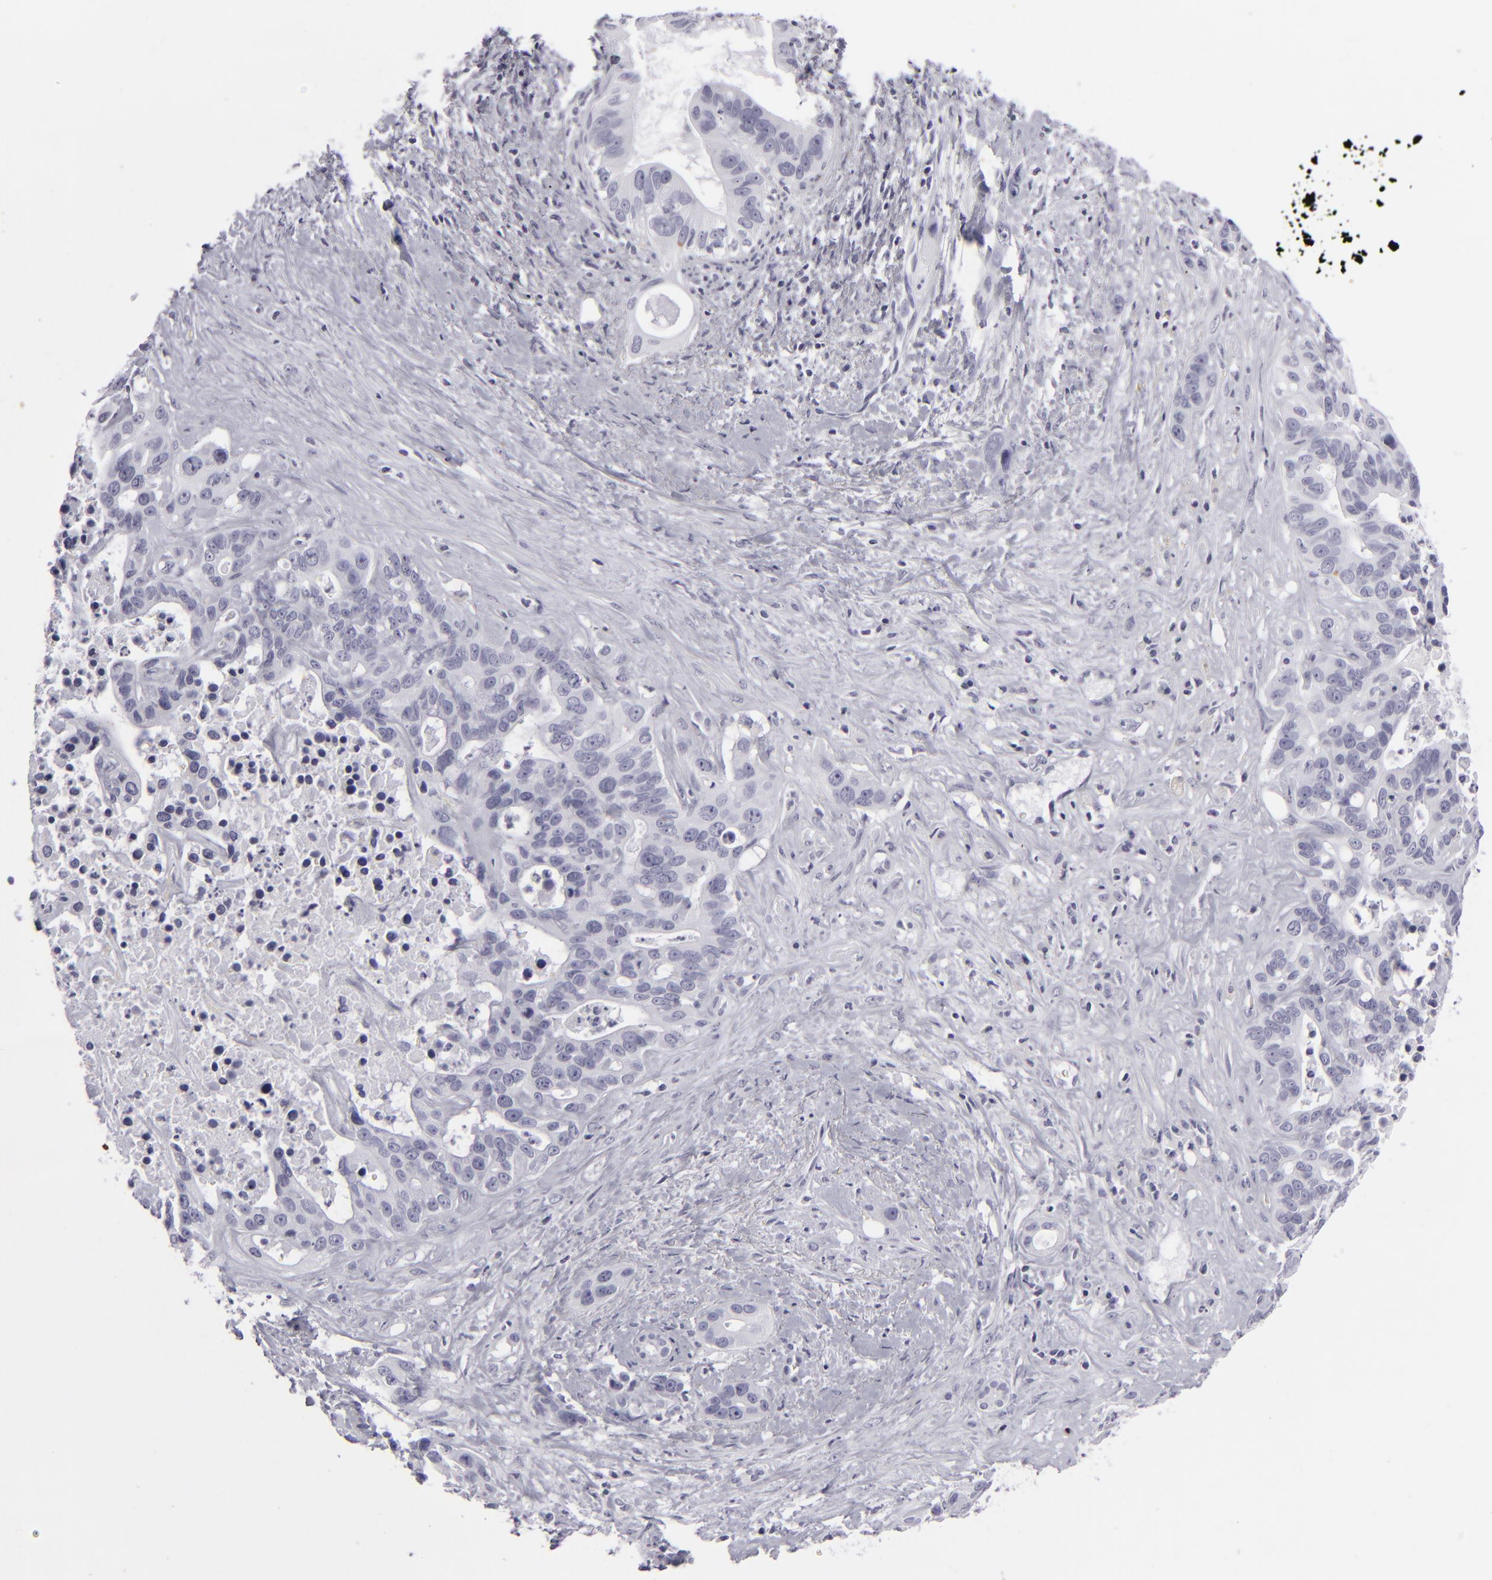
{"staining": {"intensity": "negative", "quantity": "none", "location": "none"}, "tissue": "liver cancer", "cell_type": "Tumor cells", "image_type": "cancer", "snomed": [{"axis": "morphology", "description": "Cholangiocarcinoma"}, {"axis": "topography", "description": "Liver"}], "caption": "Micrograph shows no significant protein positivity in tumor cells of liver cancer.", "gene": "KRT1", "patient": {"sex": "female", "age": 65}}